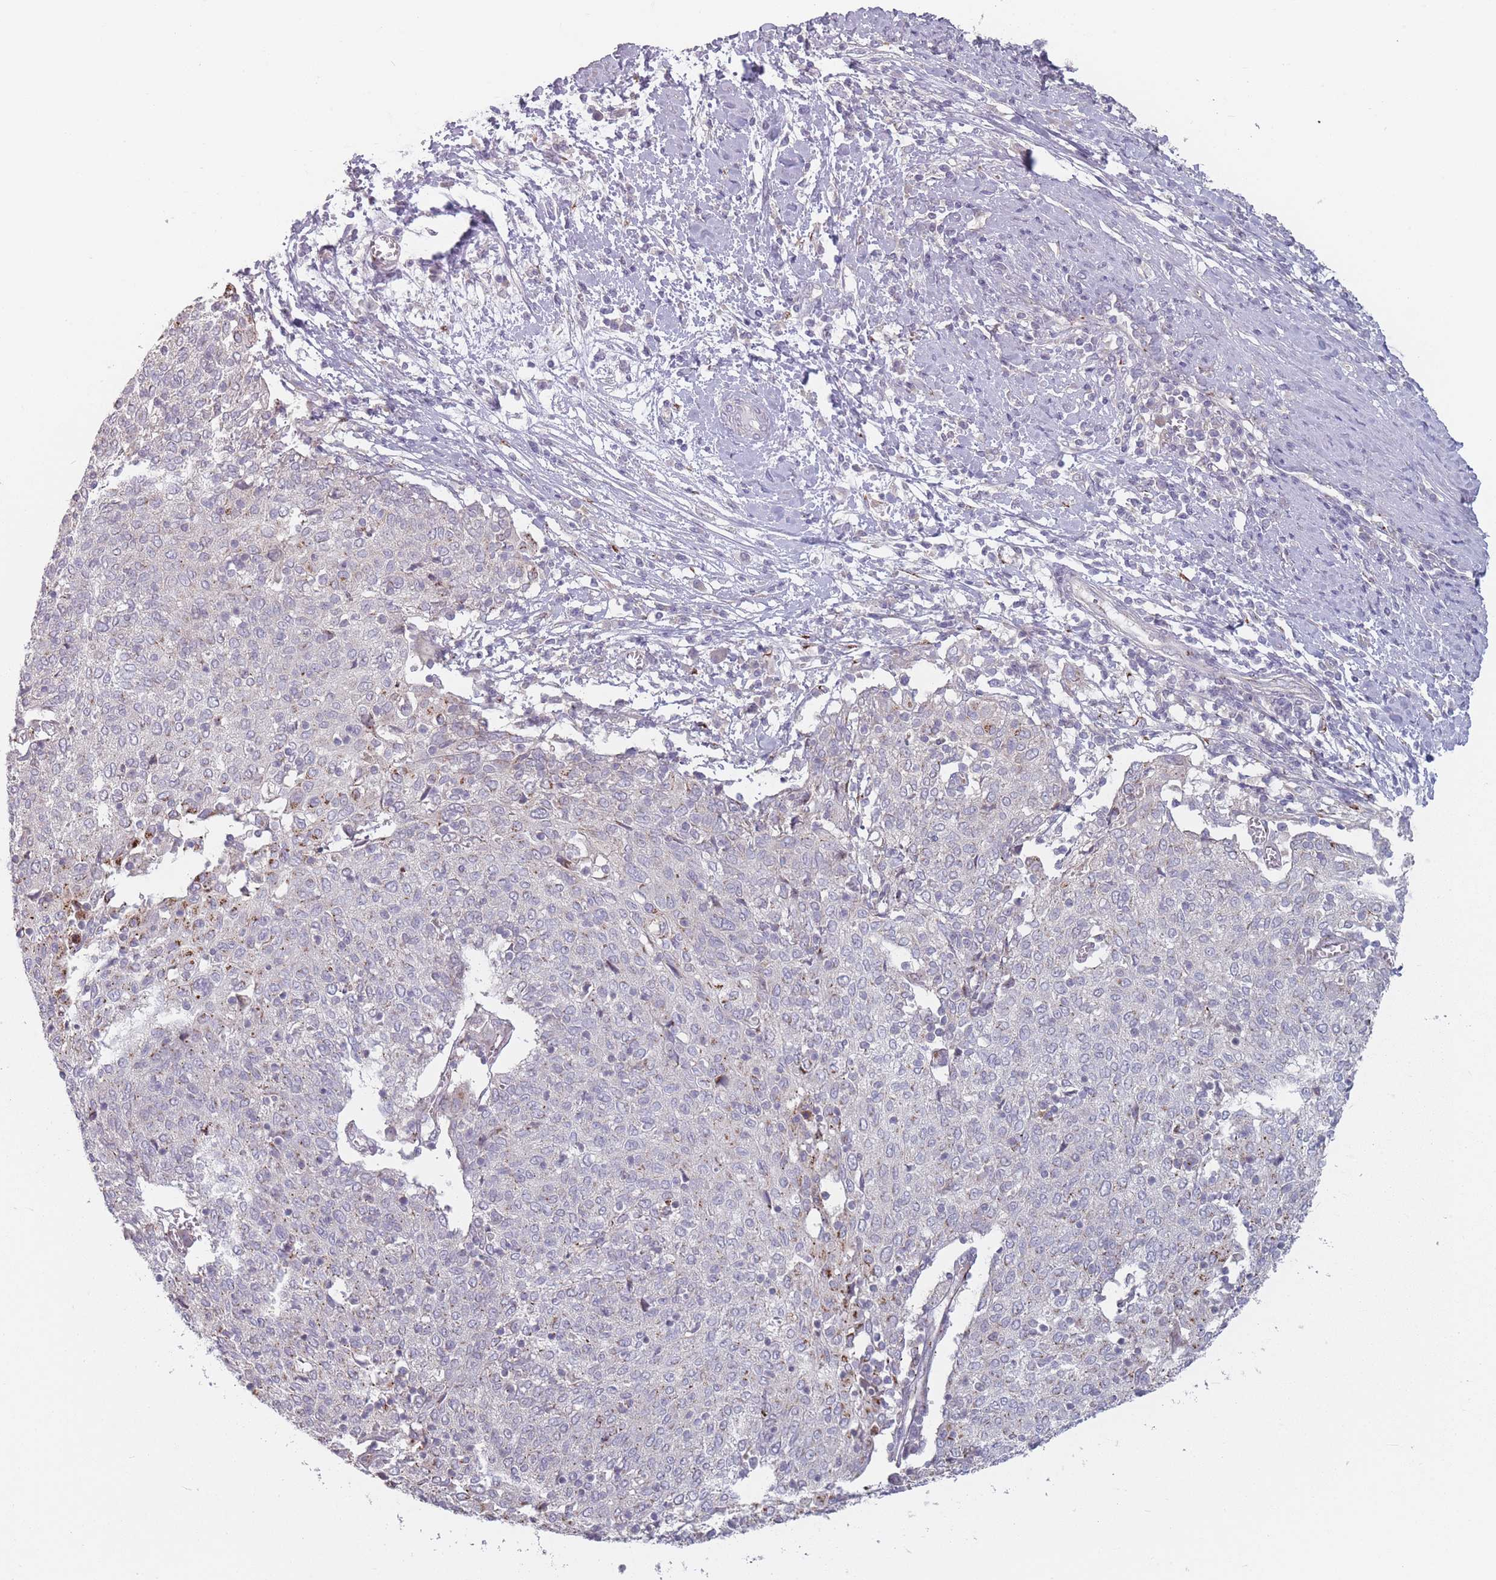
{"staining": {"intensity": "moderate", "quantity": "<25%", "location": "cytoplasmic/membranous"}, "tissue": "cervical cancer", "cell_type": "Tumor cells", "image_type": "cancer", "snomed": [{"axis": "morphology", "description": "Squamous cell carcinoma, NOS"}, {"axis": "topography", "description": "Cervix"}], "caption": "Squamous cell carcinoma (cervical) stained for a protein (brown) displays moderate cytoplasmic/membranous positive expression in approximately <25% of tumor cells.", "gene": "AKAIN1", "patient": {"sex": "female", "age": 52}}